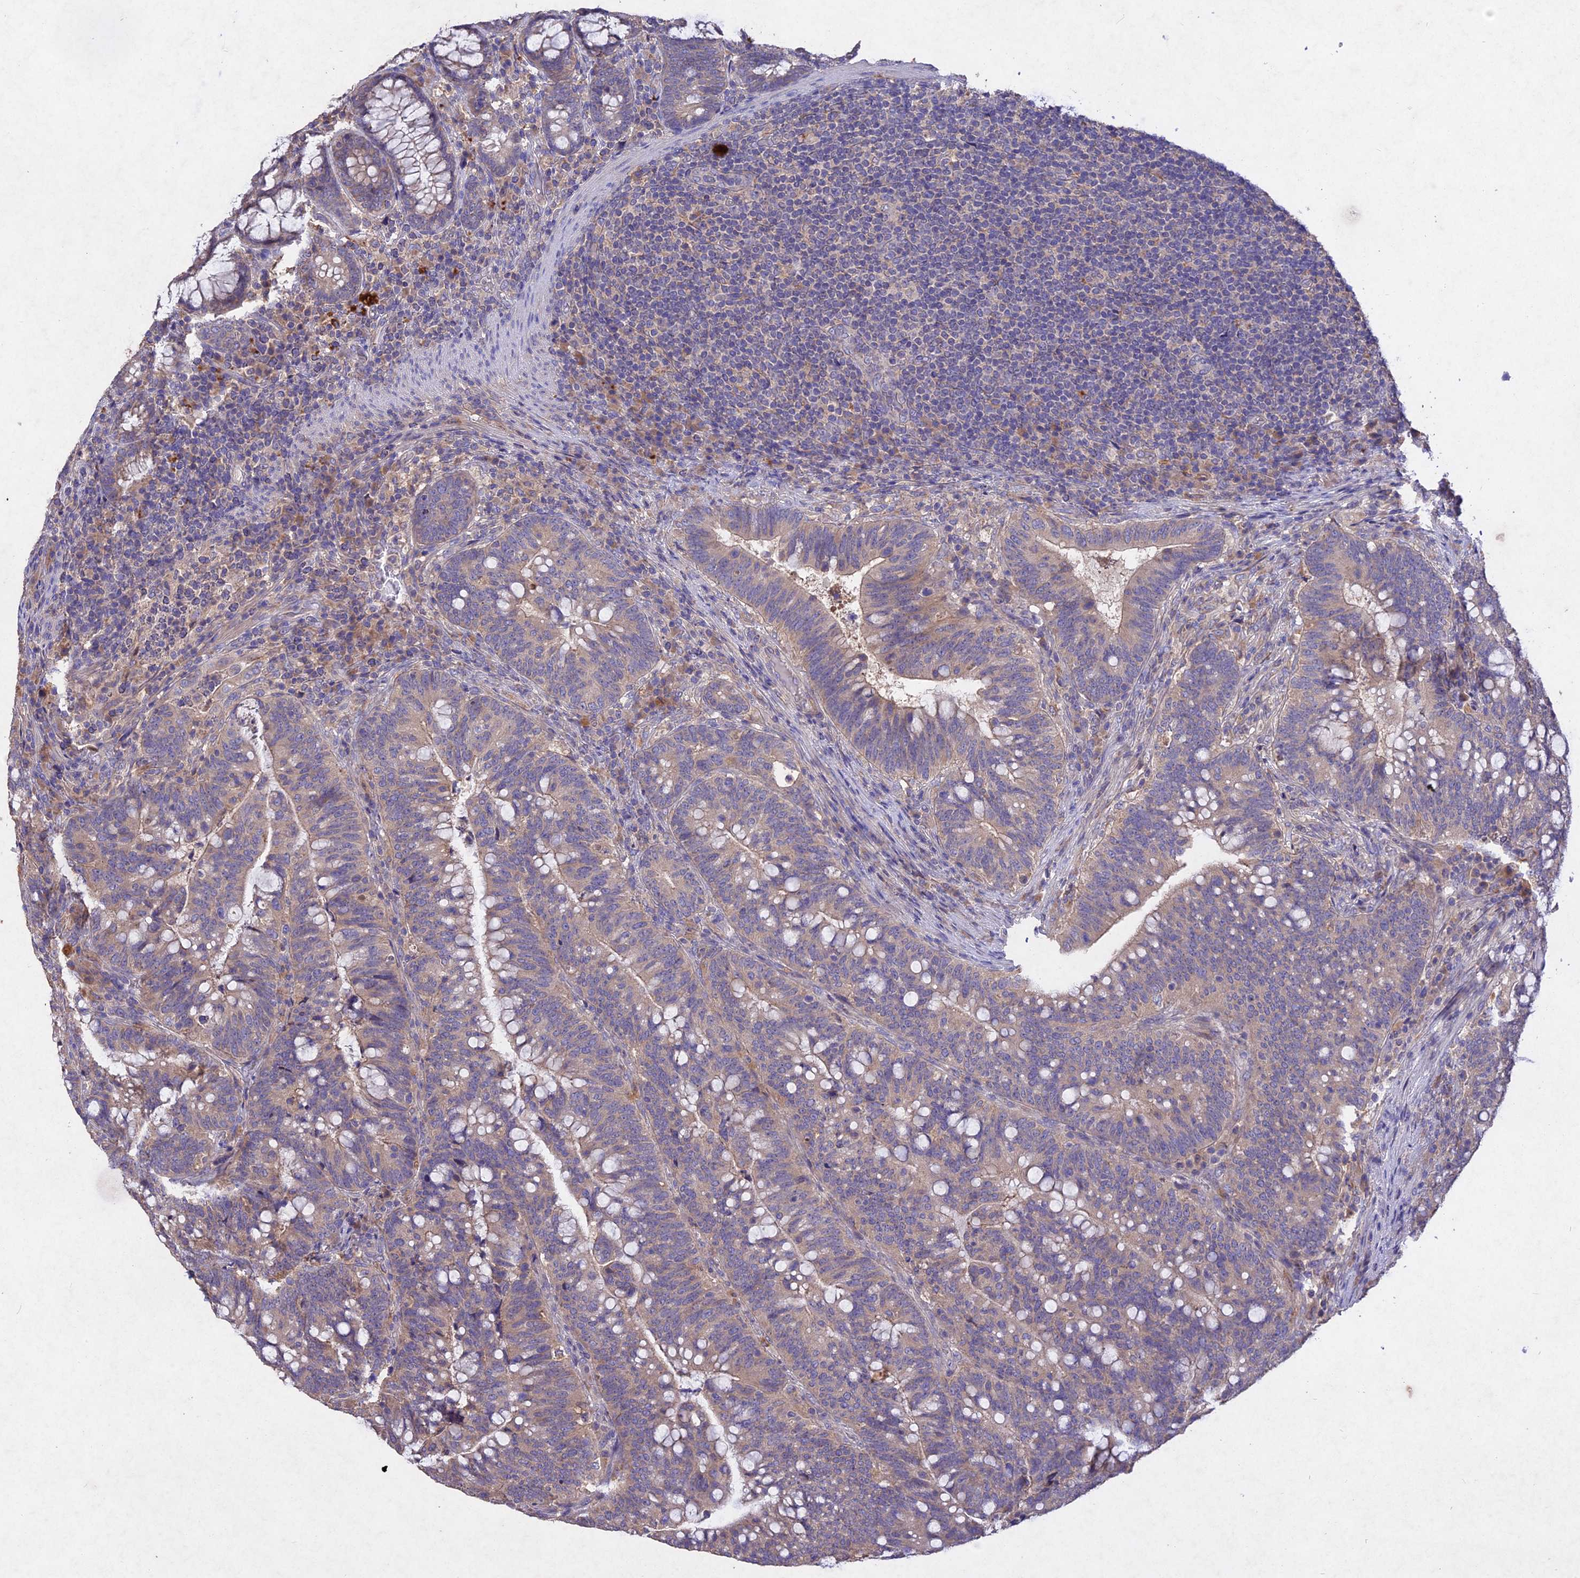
{"staining": {"intensity": "weak", "quantity": "<25%", "location": "cytoplasmic/membranous"}, "tissue": "colorectal cancer", "cell_type": "Tumor cells", "image_type": "cancer", "snomed": [{"axis": "morphology", "description": "Normal tissue, NOS"}, {"axis": "morphology", "description": "Adenocarcinoma, NOS"}, {"axis": "topography", "description": "Colon"}], "caption": "Micrograph shows no significant protein expression in tumor cells of adenocarcinoma (colorectal).", "gene": "SLC26A4", "patient": {"sex": "female", "age": 66}}